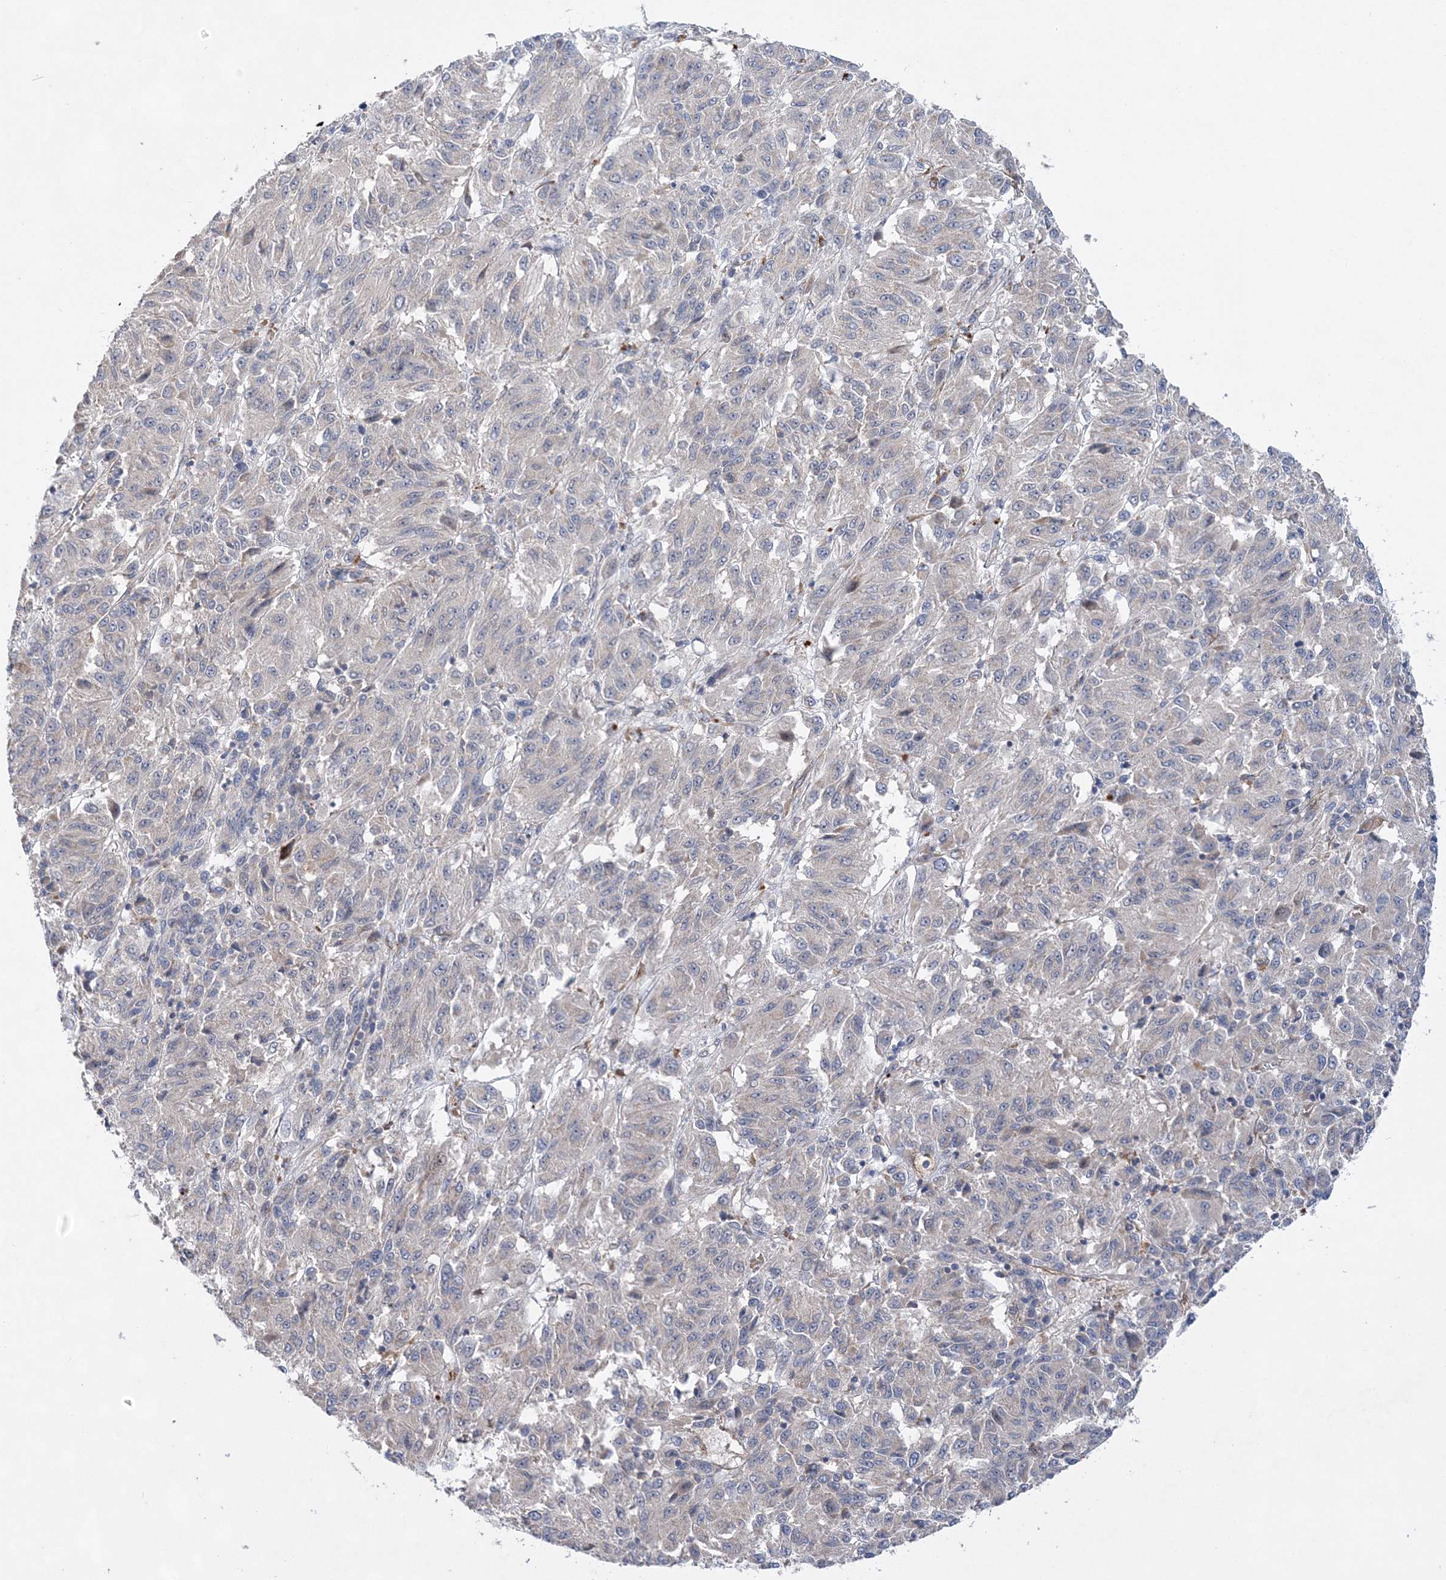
{"staining": {"intensity": "negative", "quantity": "none", "location": "none"}, "tissue": "melanoma", "cell_type": "Tumor cells", "image_type": "cancer", "snomed": [{"axis": "morphology", "description": "Malignant melanoma, Metastatic site"}, {"axis": "topography", "description": "Lung"}], "caption": "Tumor cells show no significant protein positivity in melanoma.", "gene": "TRAPPC13", "patient": {"sex": "male", "age": 64}}